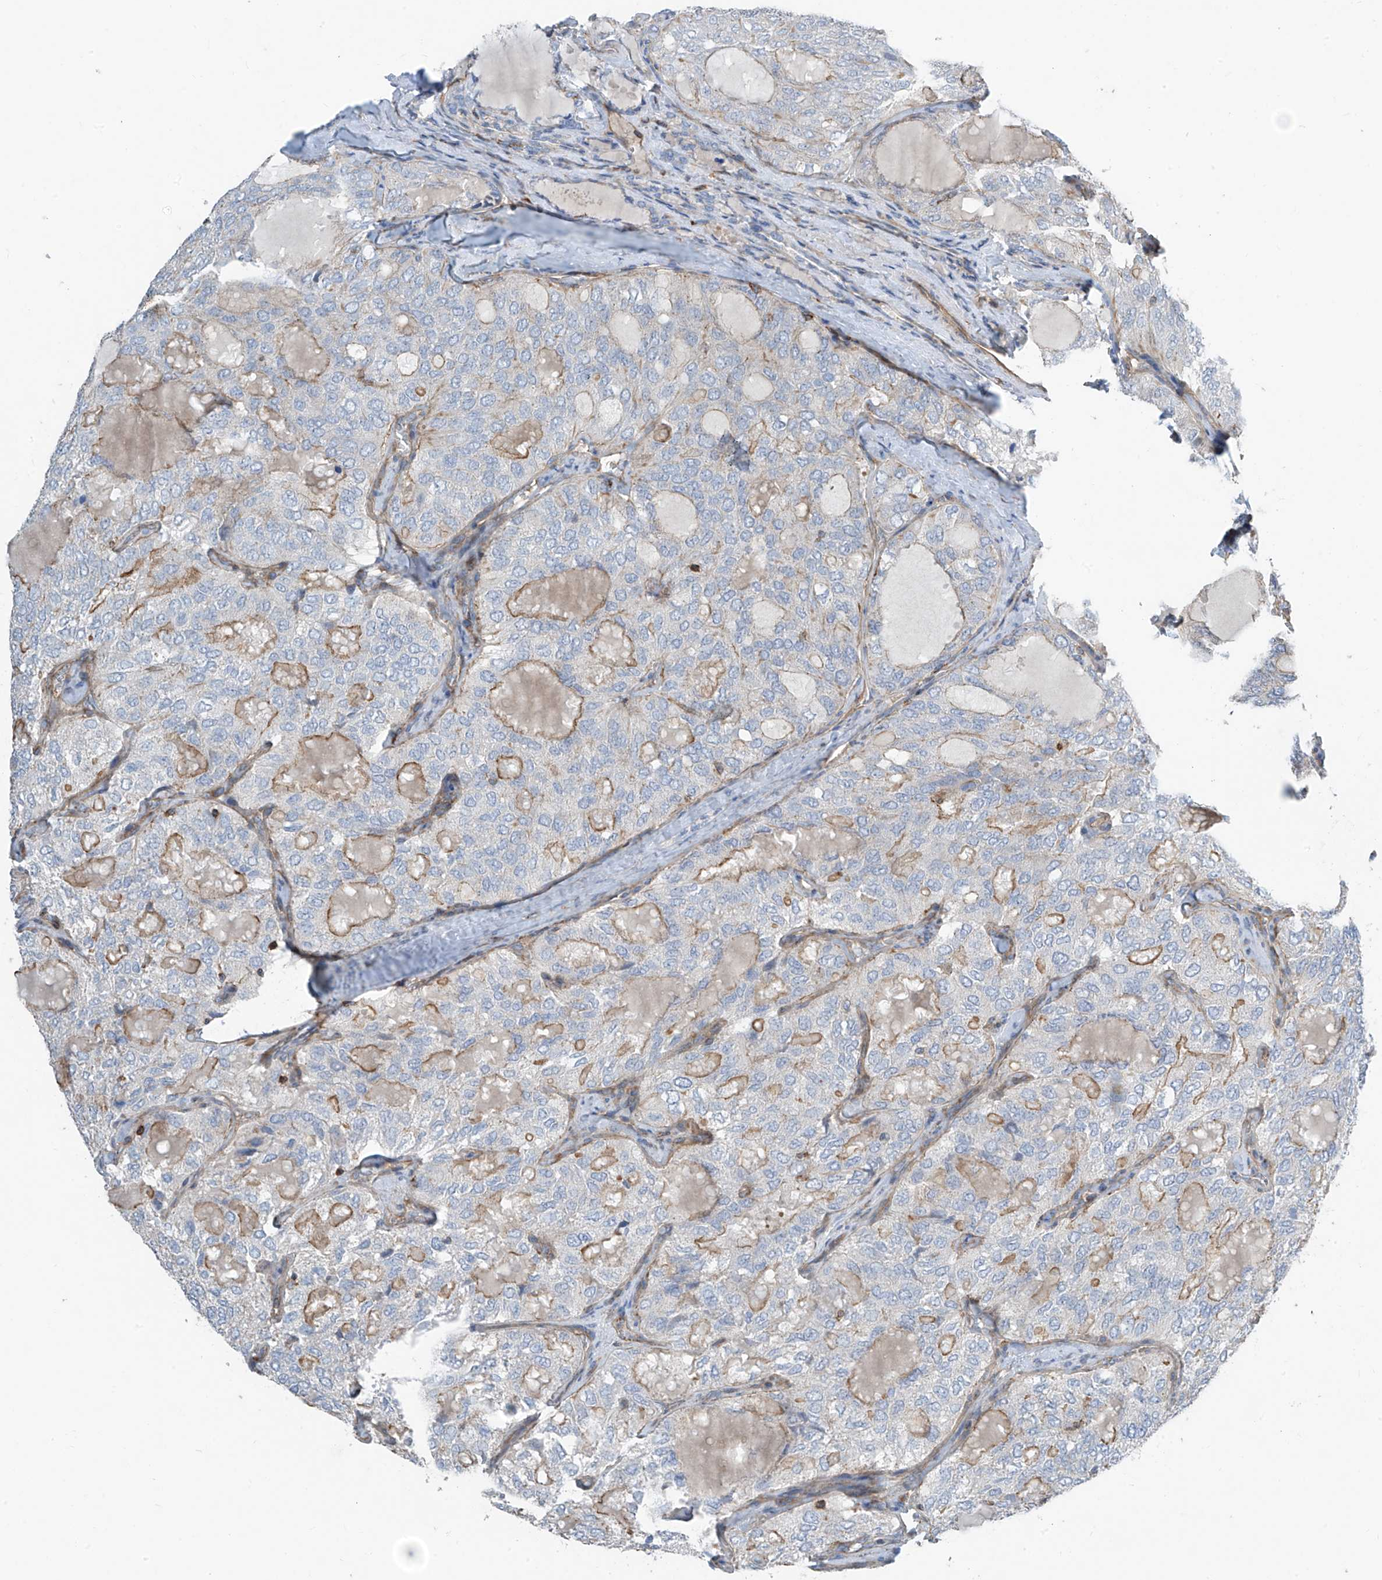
{"staining": {"intensity": "weak", "quantity": "<25%", "location": "cytoplasmic/membranous"}, "tissue": "thyroid cancer", "cell_type": "Tumor cells", "image_type": "cancer", "snomed": [{"axis": "morphology", "description": "Follicular adenoma carcinoma, NOS"}, {"axis": "topography", "description": "Thyroid gland"}], "caption": "This image is of thyroid follicular adenoma carcinoma stained with immunohistochemistry (IHC) to label a protein in brown with the nuclei are counter-stained blue. There is no staining in tumor cells. (Immunohistochemistry (ihc), brightfield microscopy, high magnification).", "gene": "SLC1A5", "patient": {"sex": "male", "age": 75}}